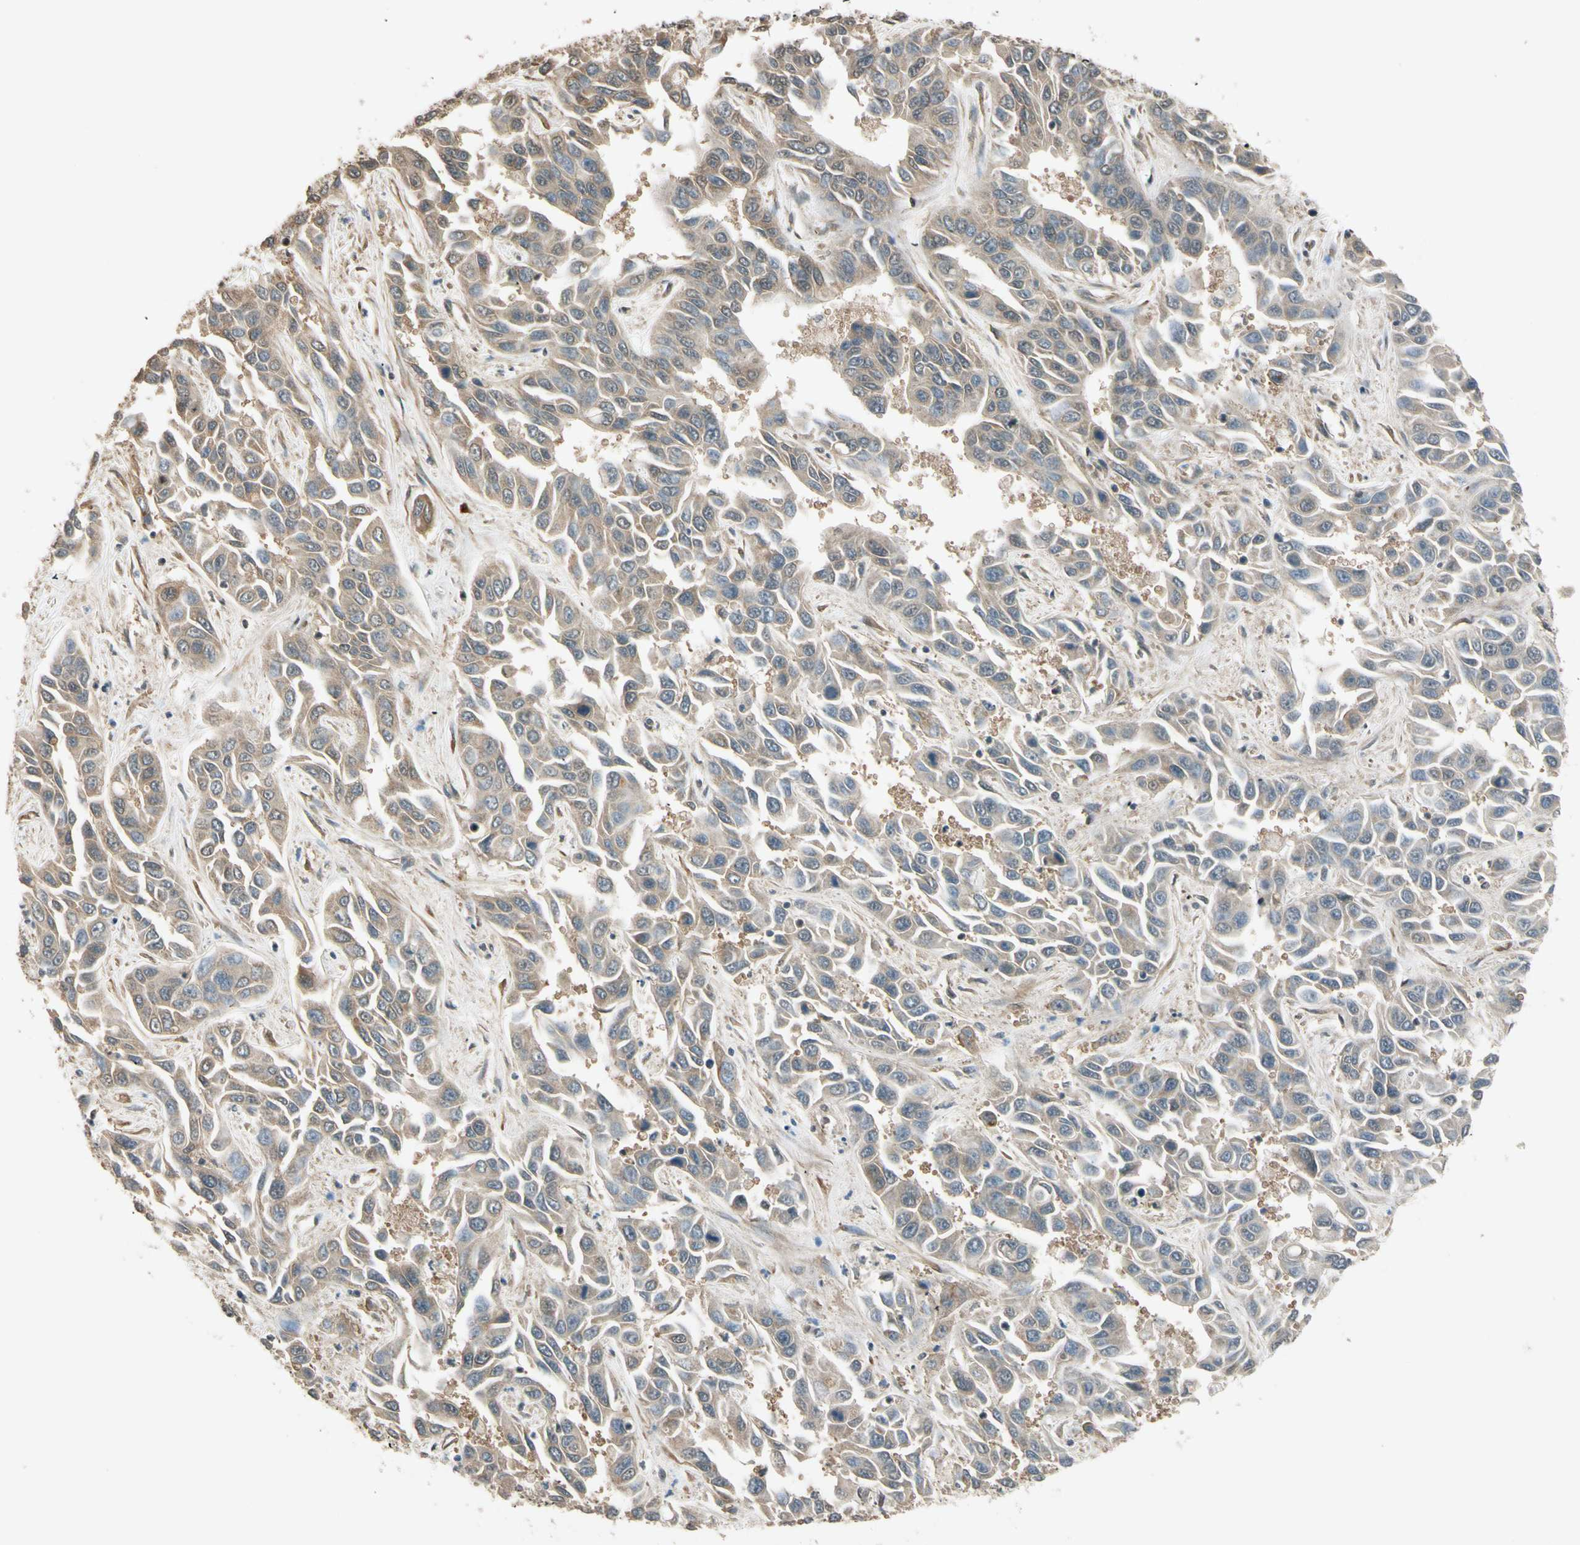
{"staining": {"intensity": "moderate", "quantity": ">75%", "location": "cytoplasmic/membranous"}, "tissue": "liver cancer", "cell_type": "Tumor cells", "image_type": "cancer", "snomed": [{"axis": "morphology", "description": "Cholangiocarcinoma"}, {"axis": "topography", "description": "Liver"}], "caption": "DAB immunohistochemical staining of human liver cholangiocarcinoma displays moderate cytoplasmic/membranous protein expression in approximately >75% of tumor cells.", "gene": "MCPH1", "patient": {"sex": "female", "age": 52}}